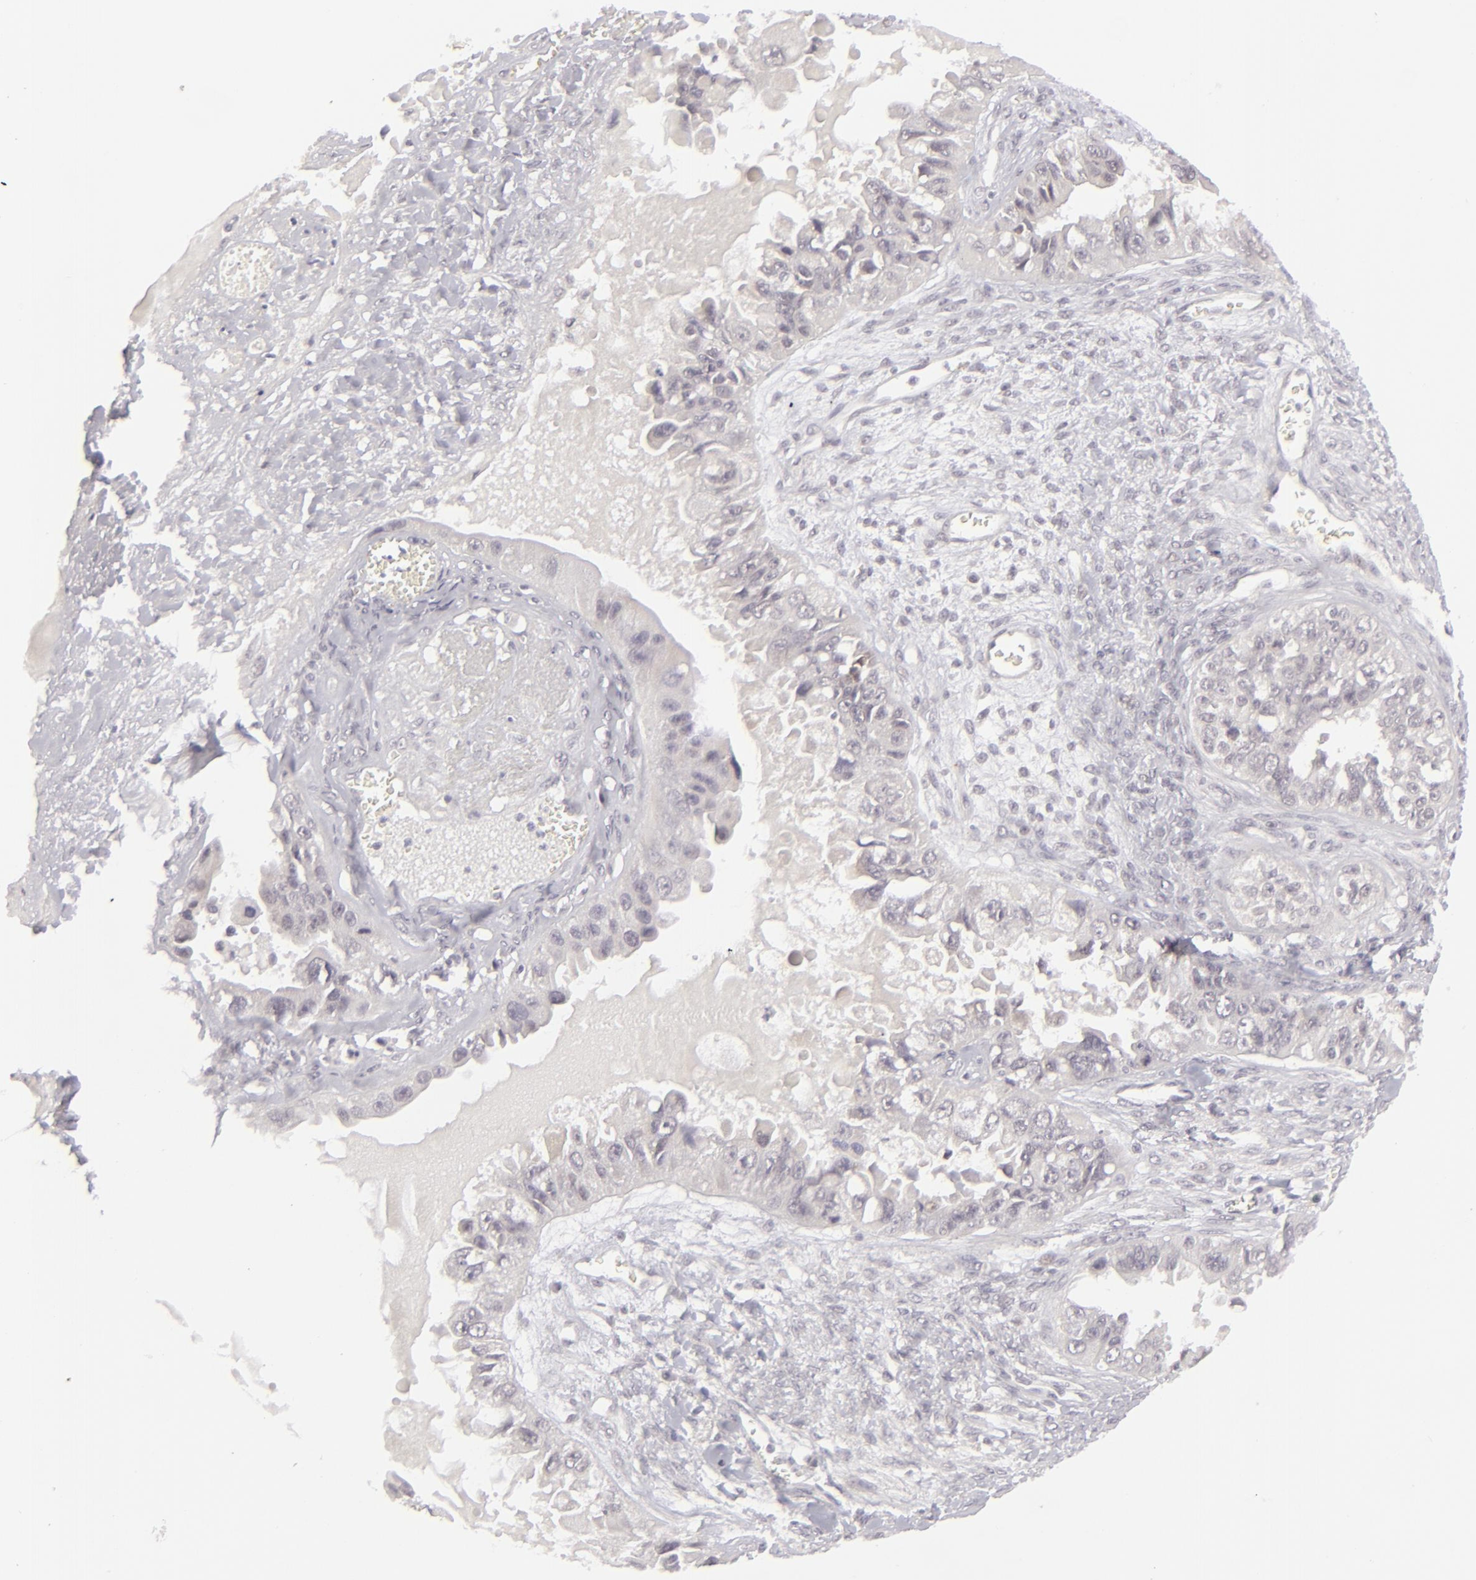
{"staining": {"intensity": "negative", "quantity": "none", "location": "none"}, "tissue": "ovarian cancer", "cell_type": "Tumor cells", "image_type": "cancer", "snomed": [{"axis": "morphology", "description": "Carcinoma, endometroid"}, {"axis": "topography", "description": "Ovary"}], "caption": "Ovarian endometroid carcinoma was stained to show a protein in brown. There is no significant staining in tumor cells.", "gene": "DLG3", "patient": {"sex": "female", "age": 85}}